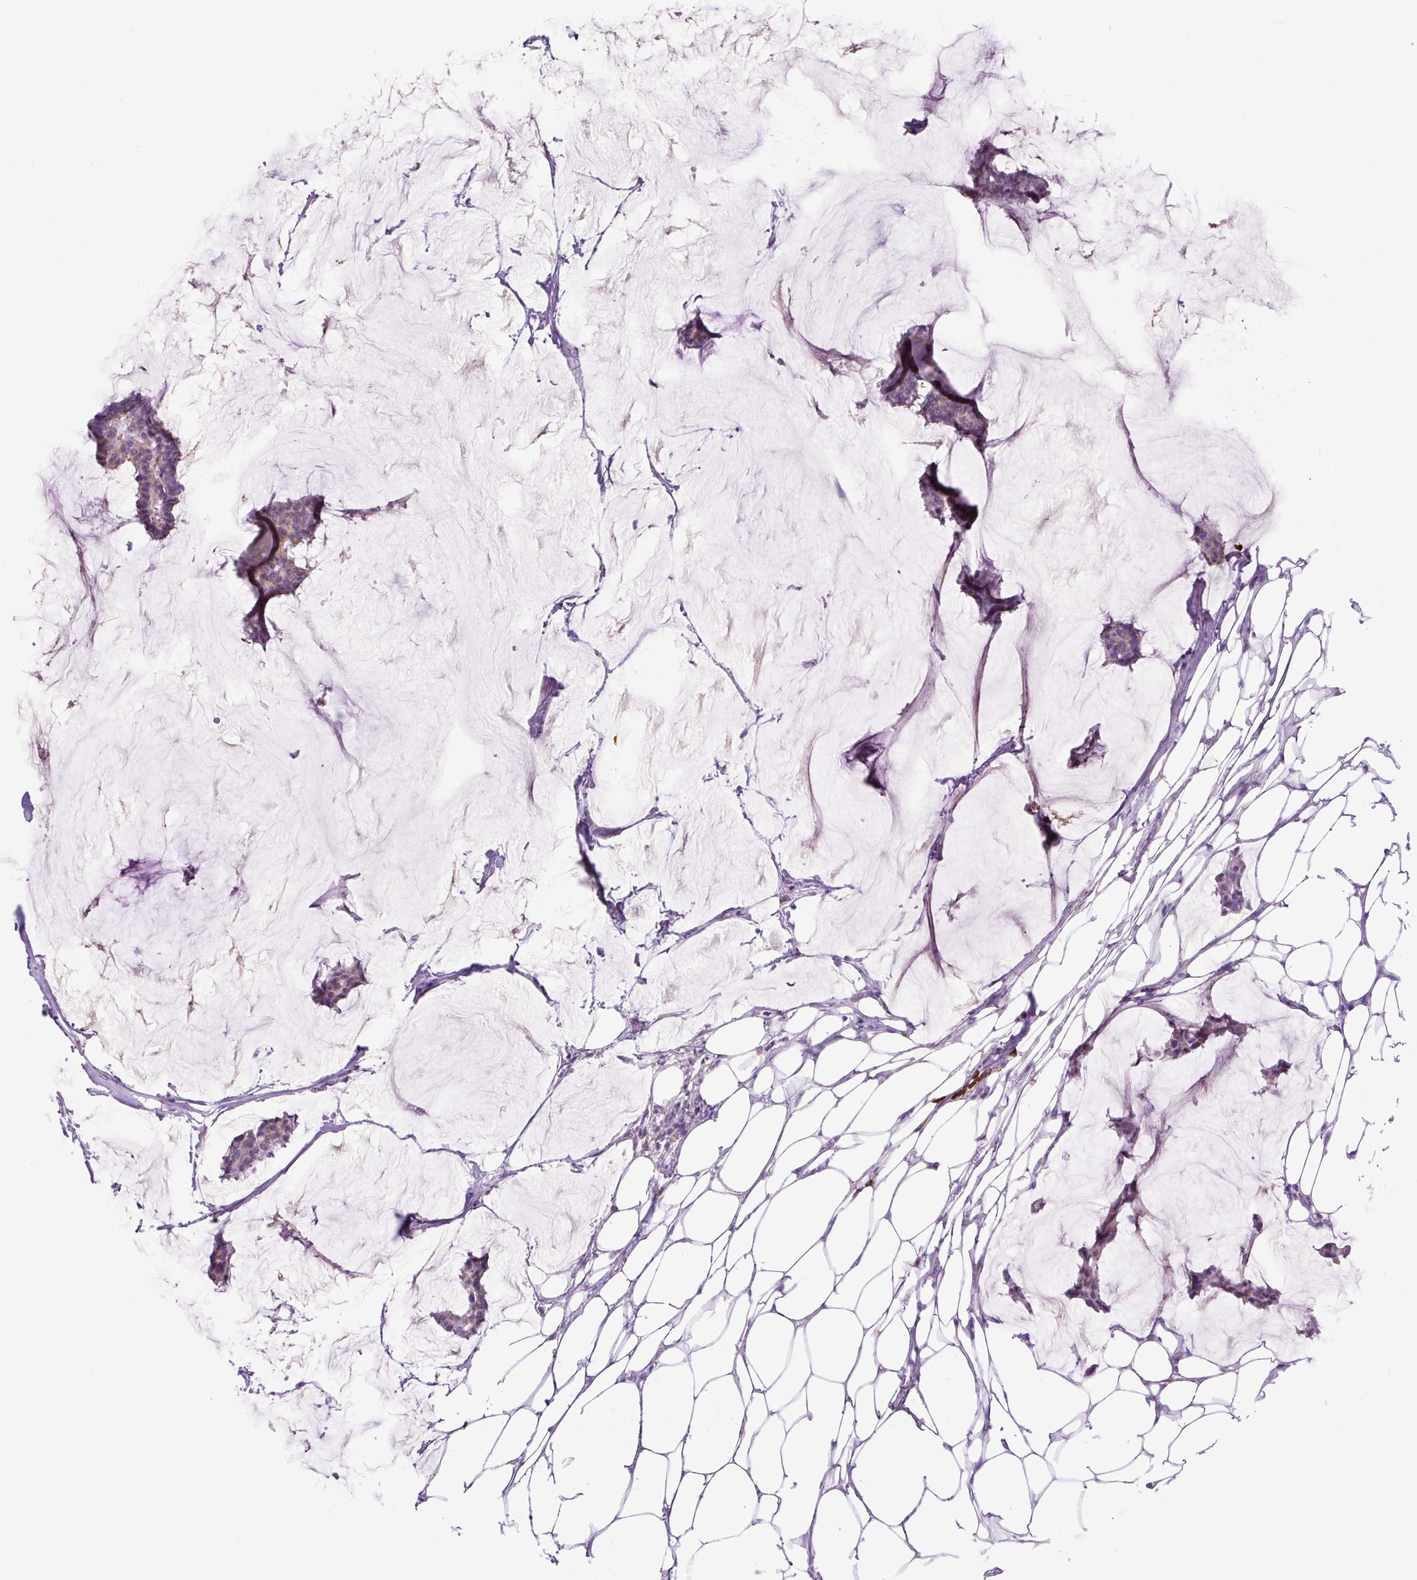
{"staining": {"intensity": "negative", "quantity": "none", "location": "none"}, "tissue": "breast cancer", "cell_type": "Tumor cells", "image_type": "cancer", "snomed": [{"axis": "morphology", "description": "Duct carcinoma"}, {"axis": "topography", "description": "Breast"}], "caption": "Immunohistochemistry (IHC) histopathology image of neoplastic tissue: breast cancer stained with DAB (3,3'-diaminobenzidine) shows no significant protein positivity in tumor cells.", "gene": "DDOST", "patient": {"sex": "female", "age": 93}}